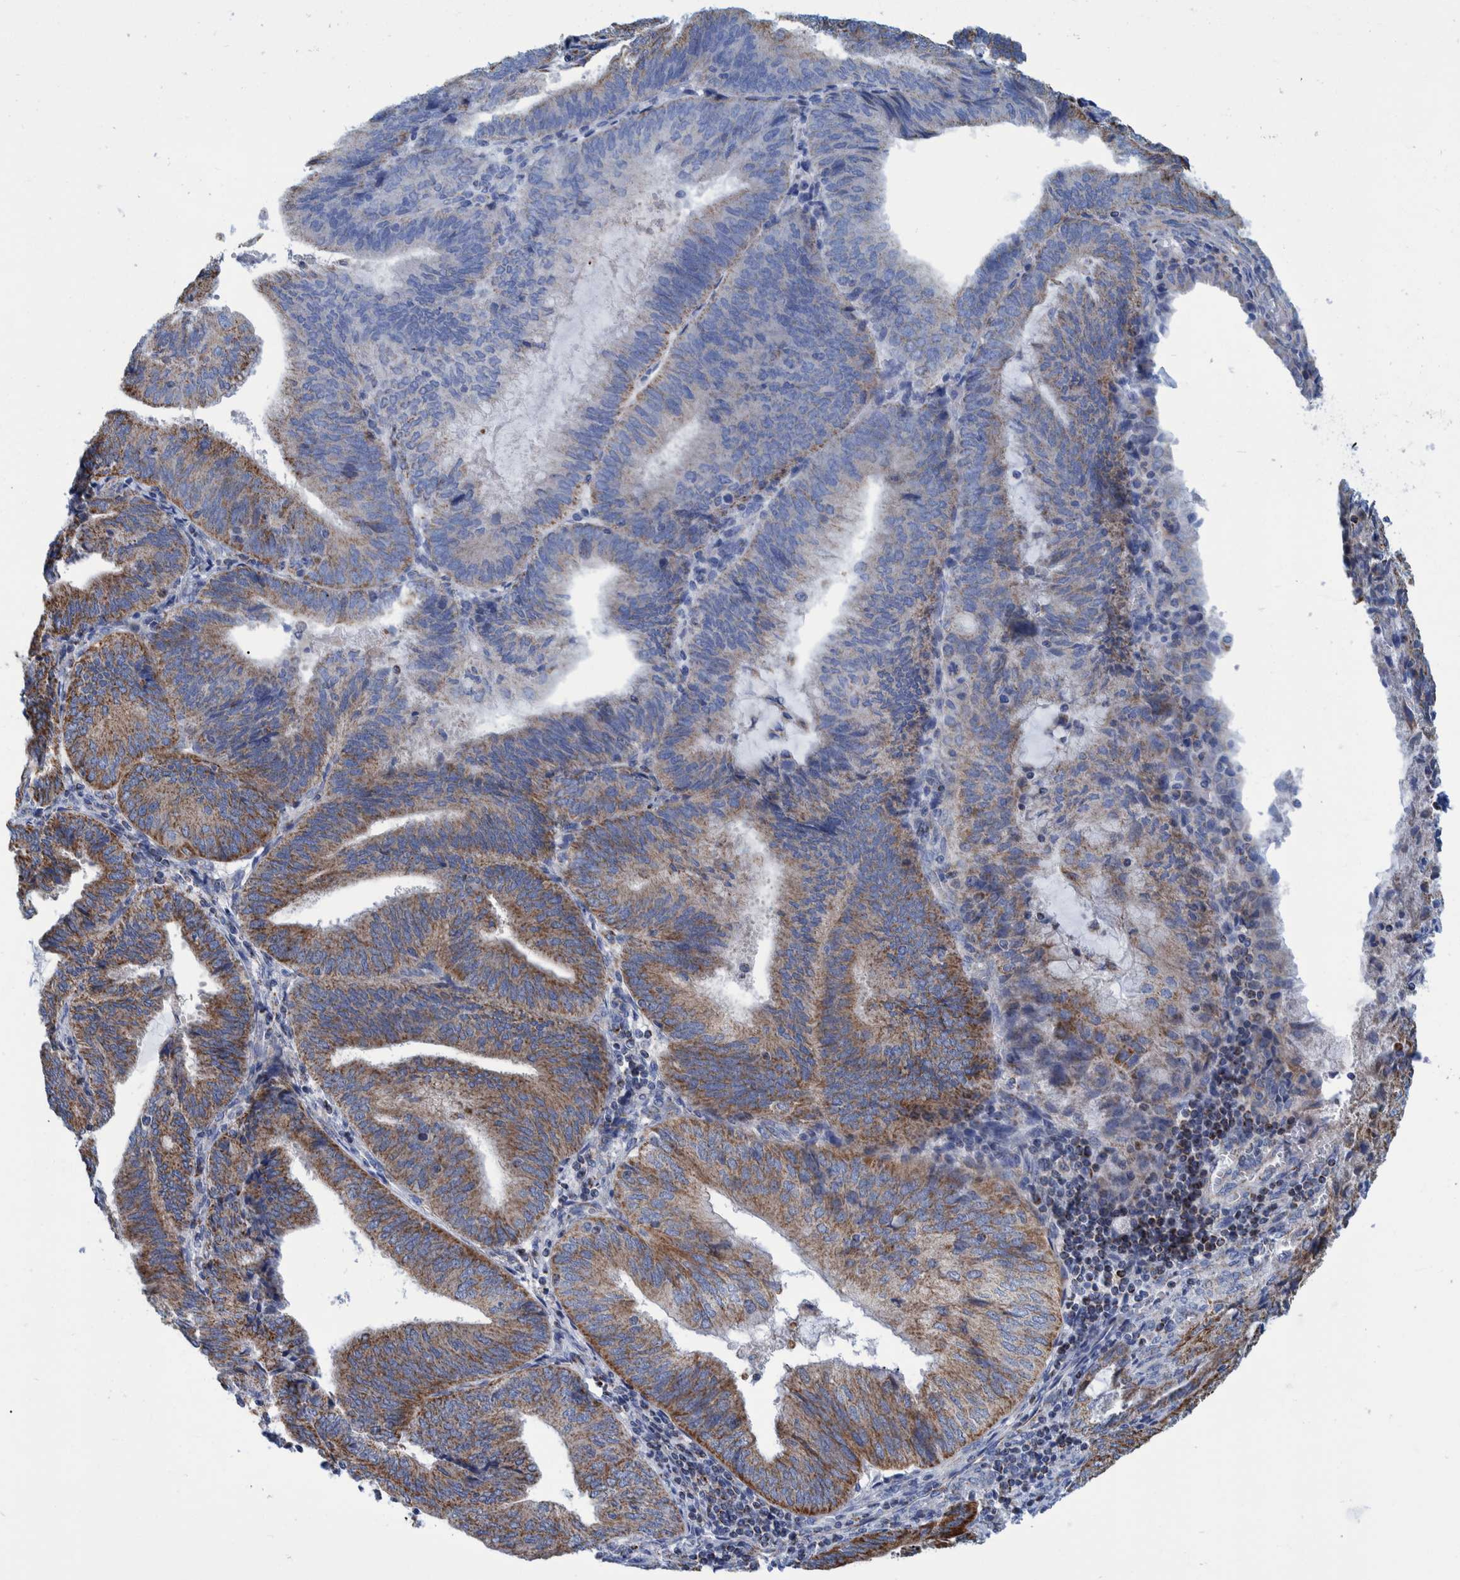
{"staining": {"intensity": "moderate", "quantity": "25%-75%", "location": "cytoplasmic/membranous"}, "tissue": "endometrial cancer", "cell_type": "Tumor cells", "image_type": "cancer", "snomed": [{"axis": "morphology", "description": "Adenocarcinoma, NOS"}, {"axis": "topography", "description": "Endometrium"}], "caption": "This micrograph exhibits immunohistochemistry (IHC) staining of human endometrial adenocarcinoma, with medium moderate cytoplasmic/membranous positivity in about 25%-75% of tumor cells.", "gene": "BZW2", "patient": {"sex": "female", "age": 81}}